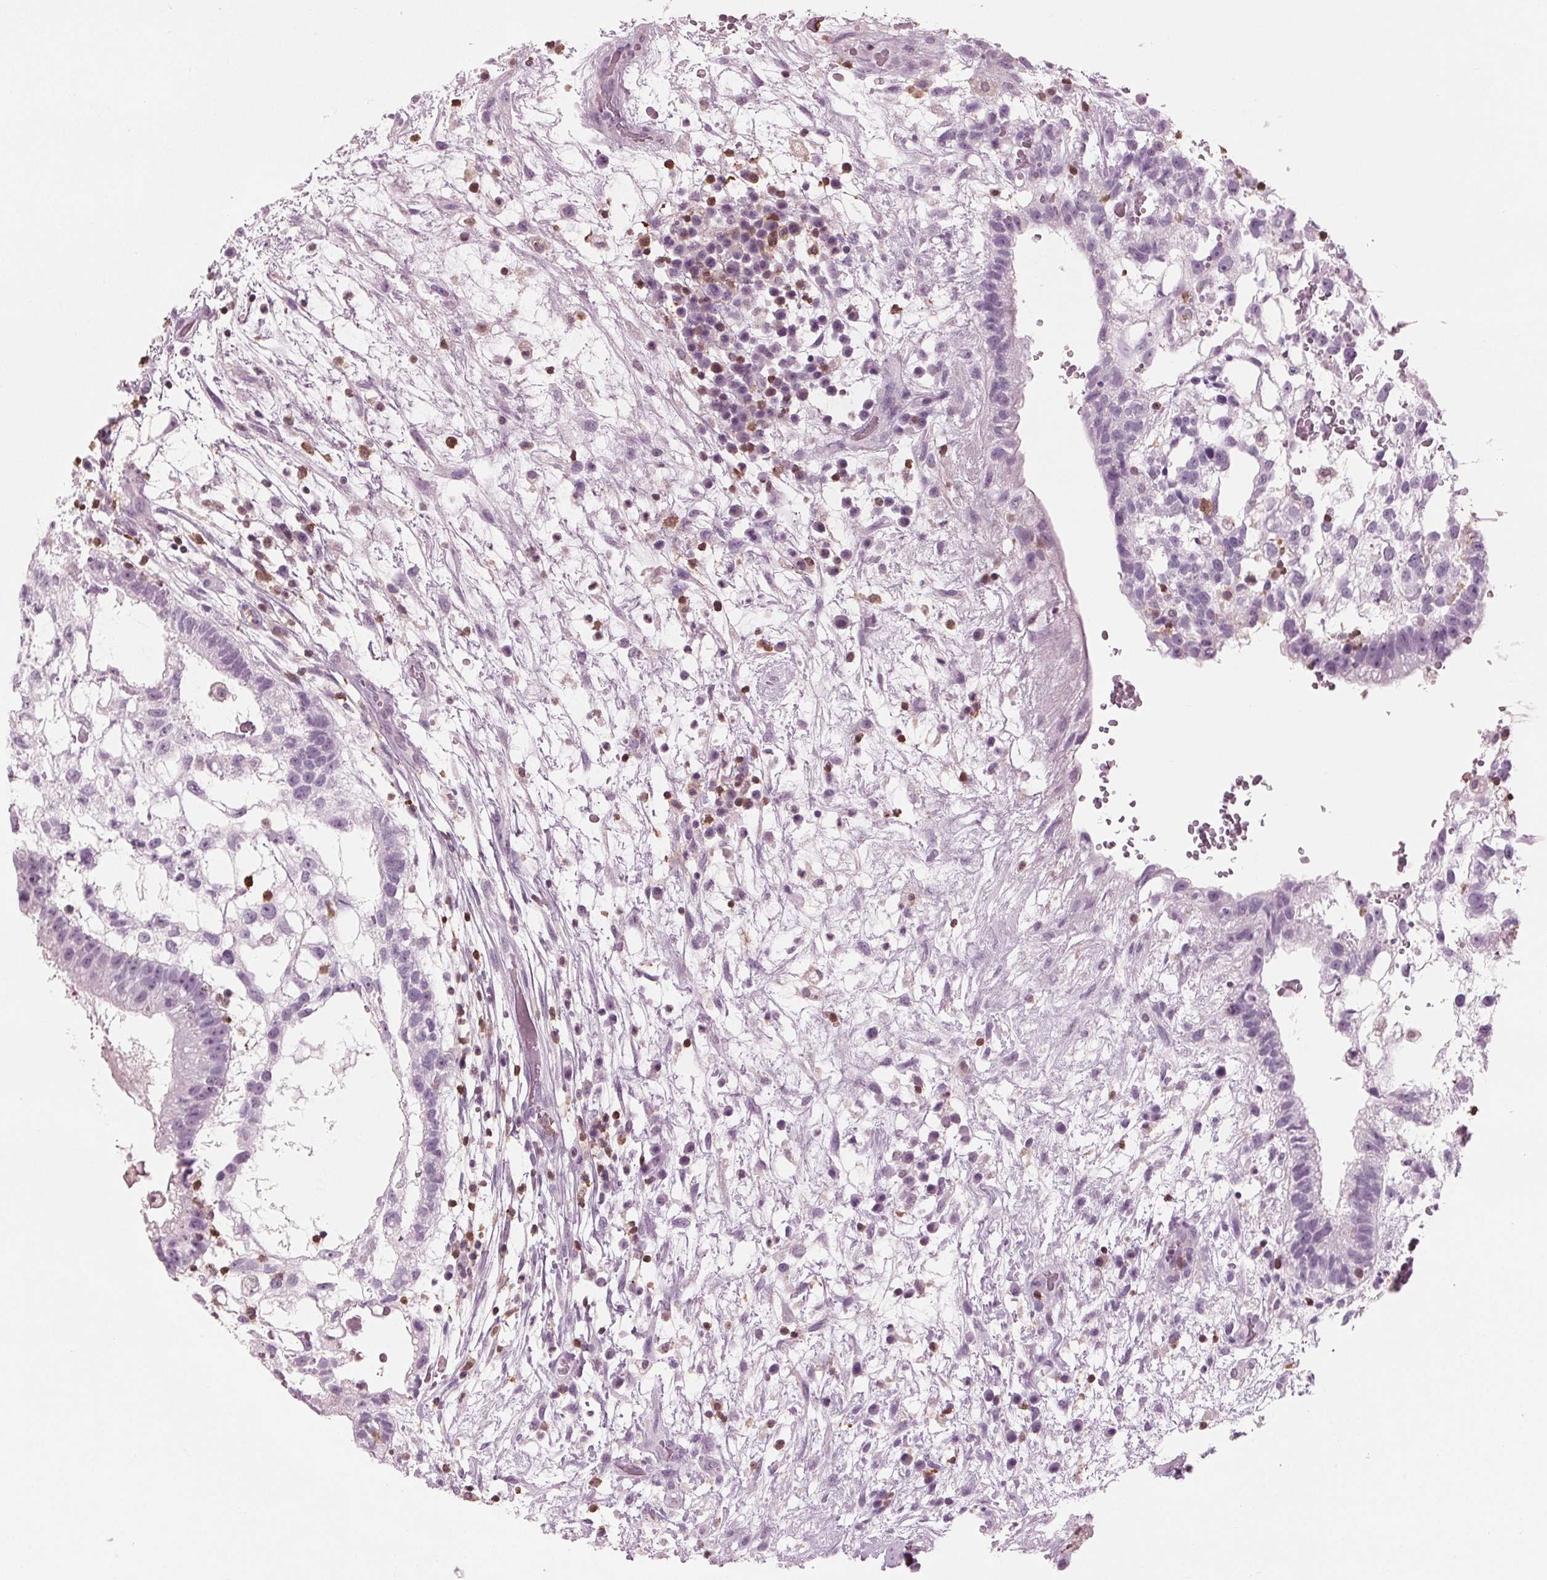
{"staining": {"intensity": "negative", "quantity": "none", "location": "none"}, "tissue": "testis cancer", "cell_type": "Tumor cells", "image_type": "cancer", "snomed": [{"axis": "morphology", "description": "Normal tissue, NOS"}, {"axis": "morphology", "description": "Carcinoma, Embryonal, NOS"}, {"axis": "topography", "description": "Testis"}], "caption": "Immunohistochemistry (IHC) histopathology image of testis cancer (embryonal carcinoma) stained for a protein (brown), which reveals no expression in tumor cells.", "gene": "BTLA", "patient": {"sex": "male", "age": 32}}